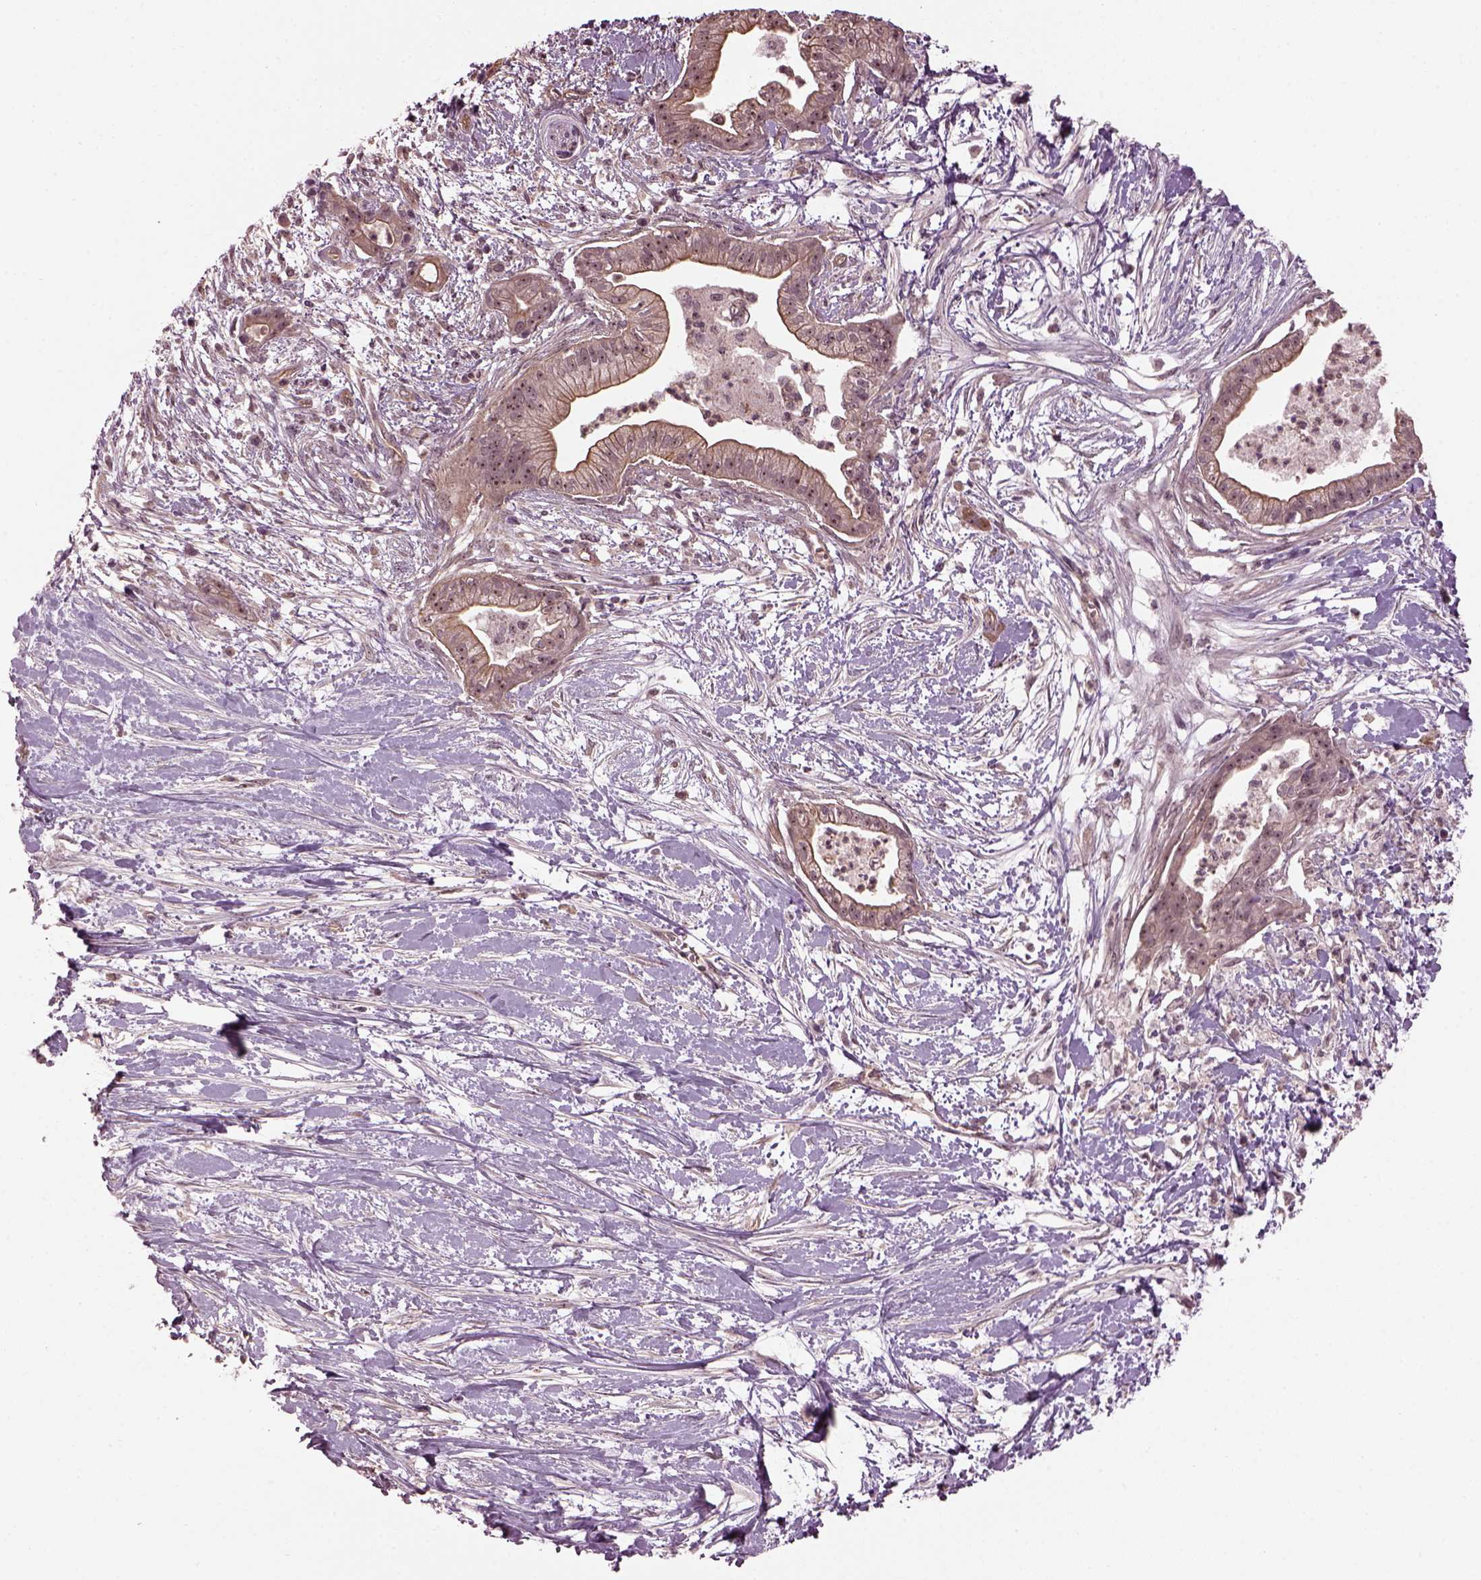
{"staining": {"intensity": "moderate", "quantity": ">75%", "location": "nuclear"}, "tissue": "pancreatic cancer", "cell_type": "Tumor cells", "image_type": "cancer", "snomed": [{"axis": "morphology", "description": "Normal tissue, NOS"}, {"axis": "morphology", "description": "Adenocarcinoma, NOS"}, {"axis": "topography", "description": "Lymph node"}, {"axis": "topography", "description": "Pancreas"}], "caption": "Immunohistochemistry (DAB (3,3'-diaminobenzidine)) staining of pancreatic cancer (adenocarcinoma) reveals moderate nuclear protein staining in approximately >75% of tumor cells. (IHC, brightfield microscopy, high magnification).", "gene": "GNRH1", "patient": {"sex": "female", "age": 58}}